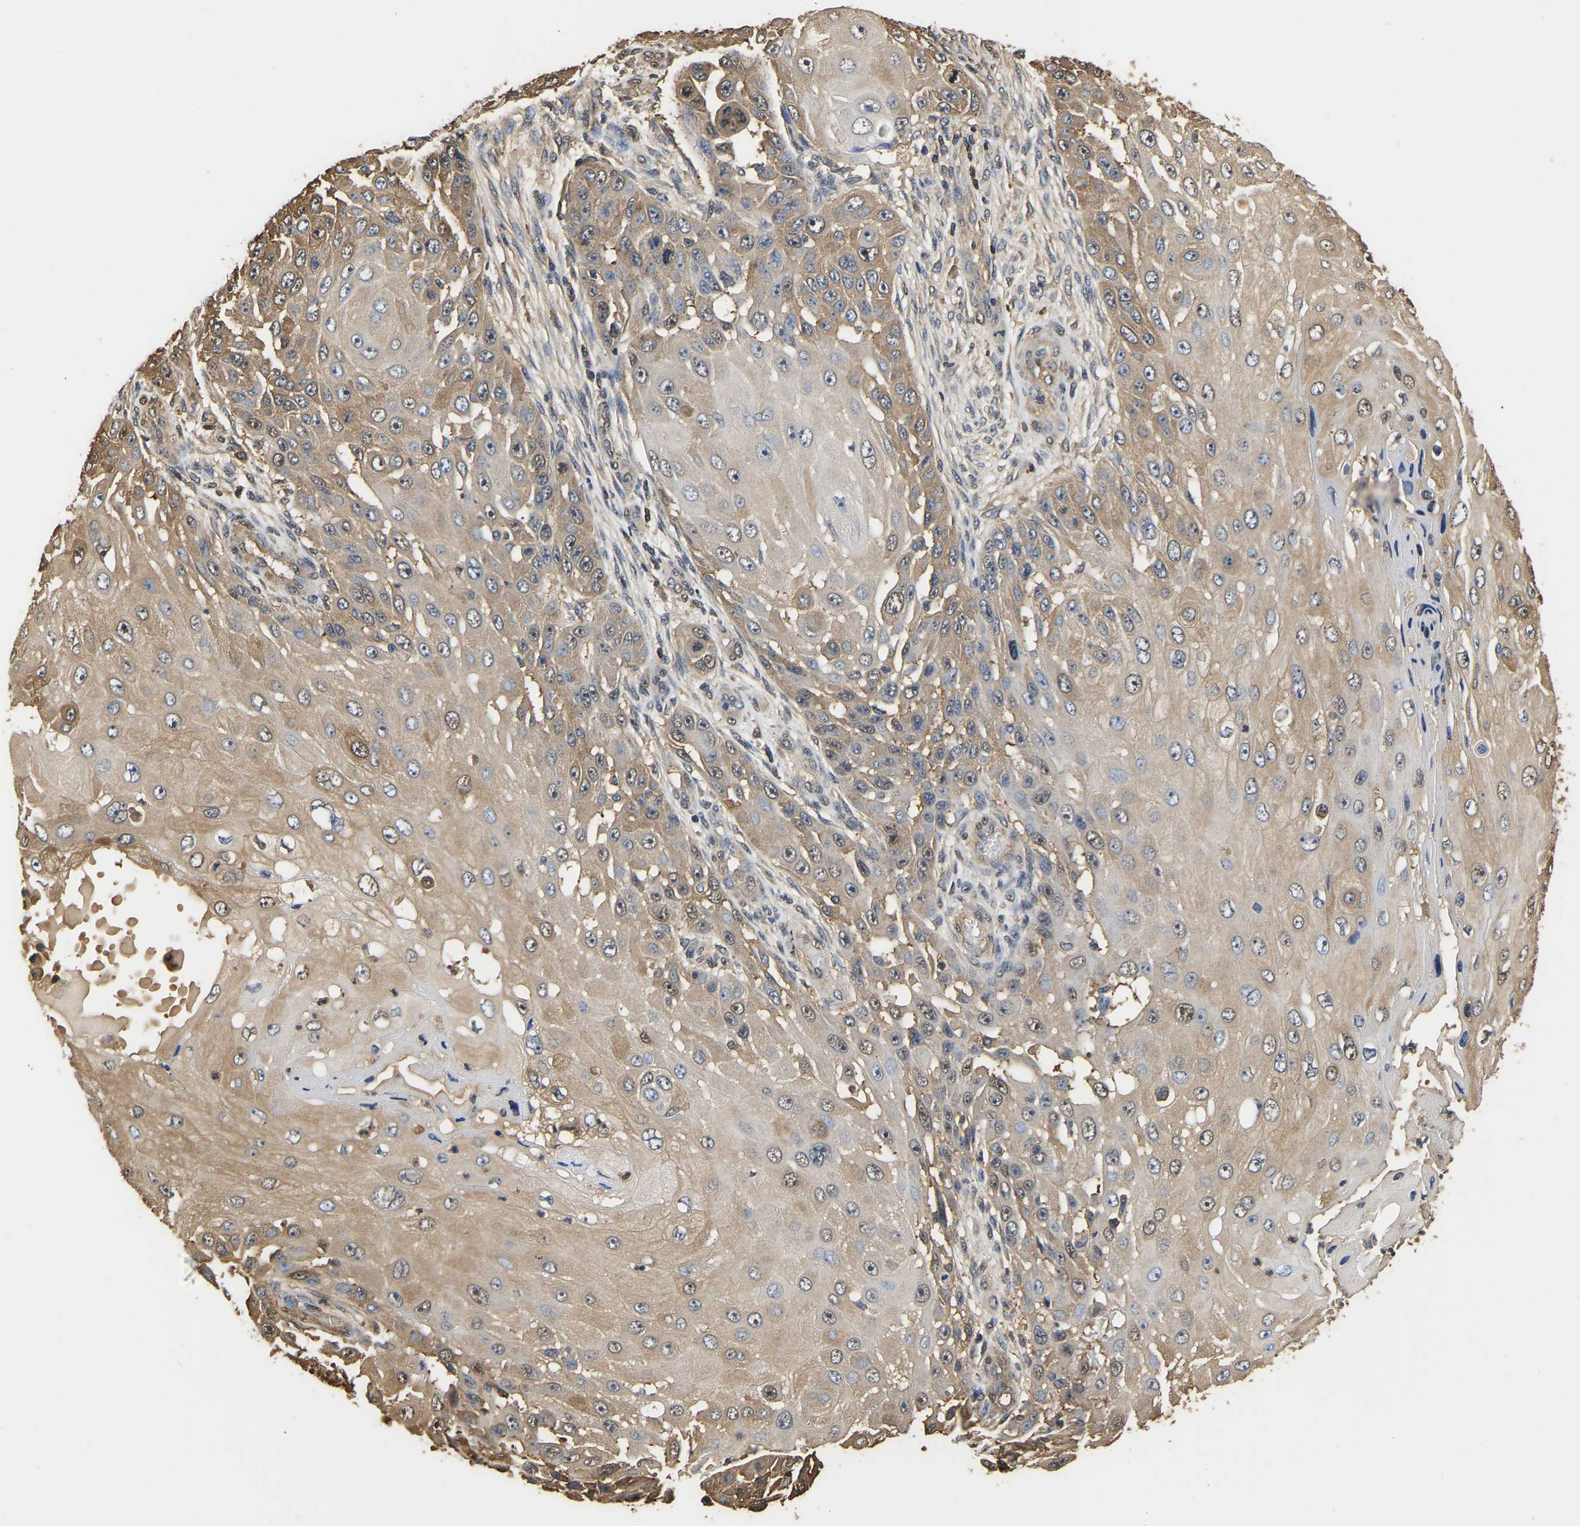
{"staining": {"intensity": "moderate", "quantity": ">75%", "location": "cytoplasmic/membranous"}, "tissue": "skin cancer", "cell_type": "Tumor cells", "image_type": "cancer", "snomed": [{"axis": "morphology", "description": "Squamous cell carcinoma, NOS"}, {"axis": "topography", "description": "Skin"}], "caption": "IHC histopathology image of skin squamous cell carcinoma stained for a protein (brown), which demonstrates medium levels of moderate cytoplasmic/membranous positivity in about >75% of tumor cells.", "gene": "LDHB", "patient": {"sex": "female", "age": 44}}